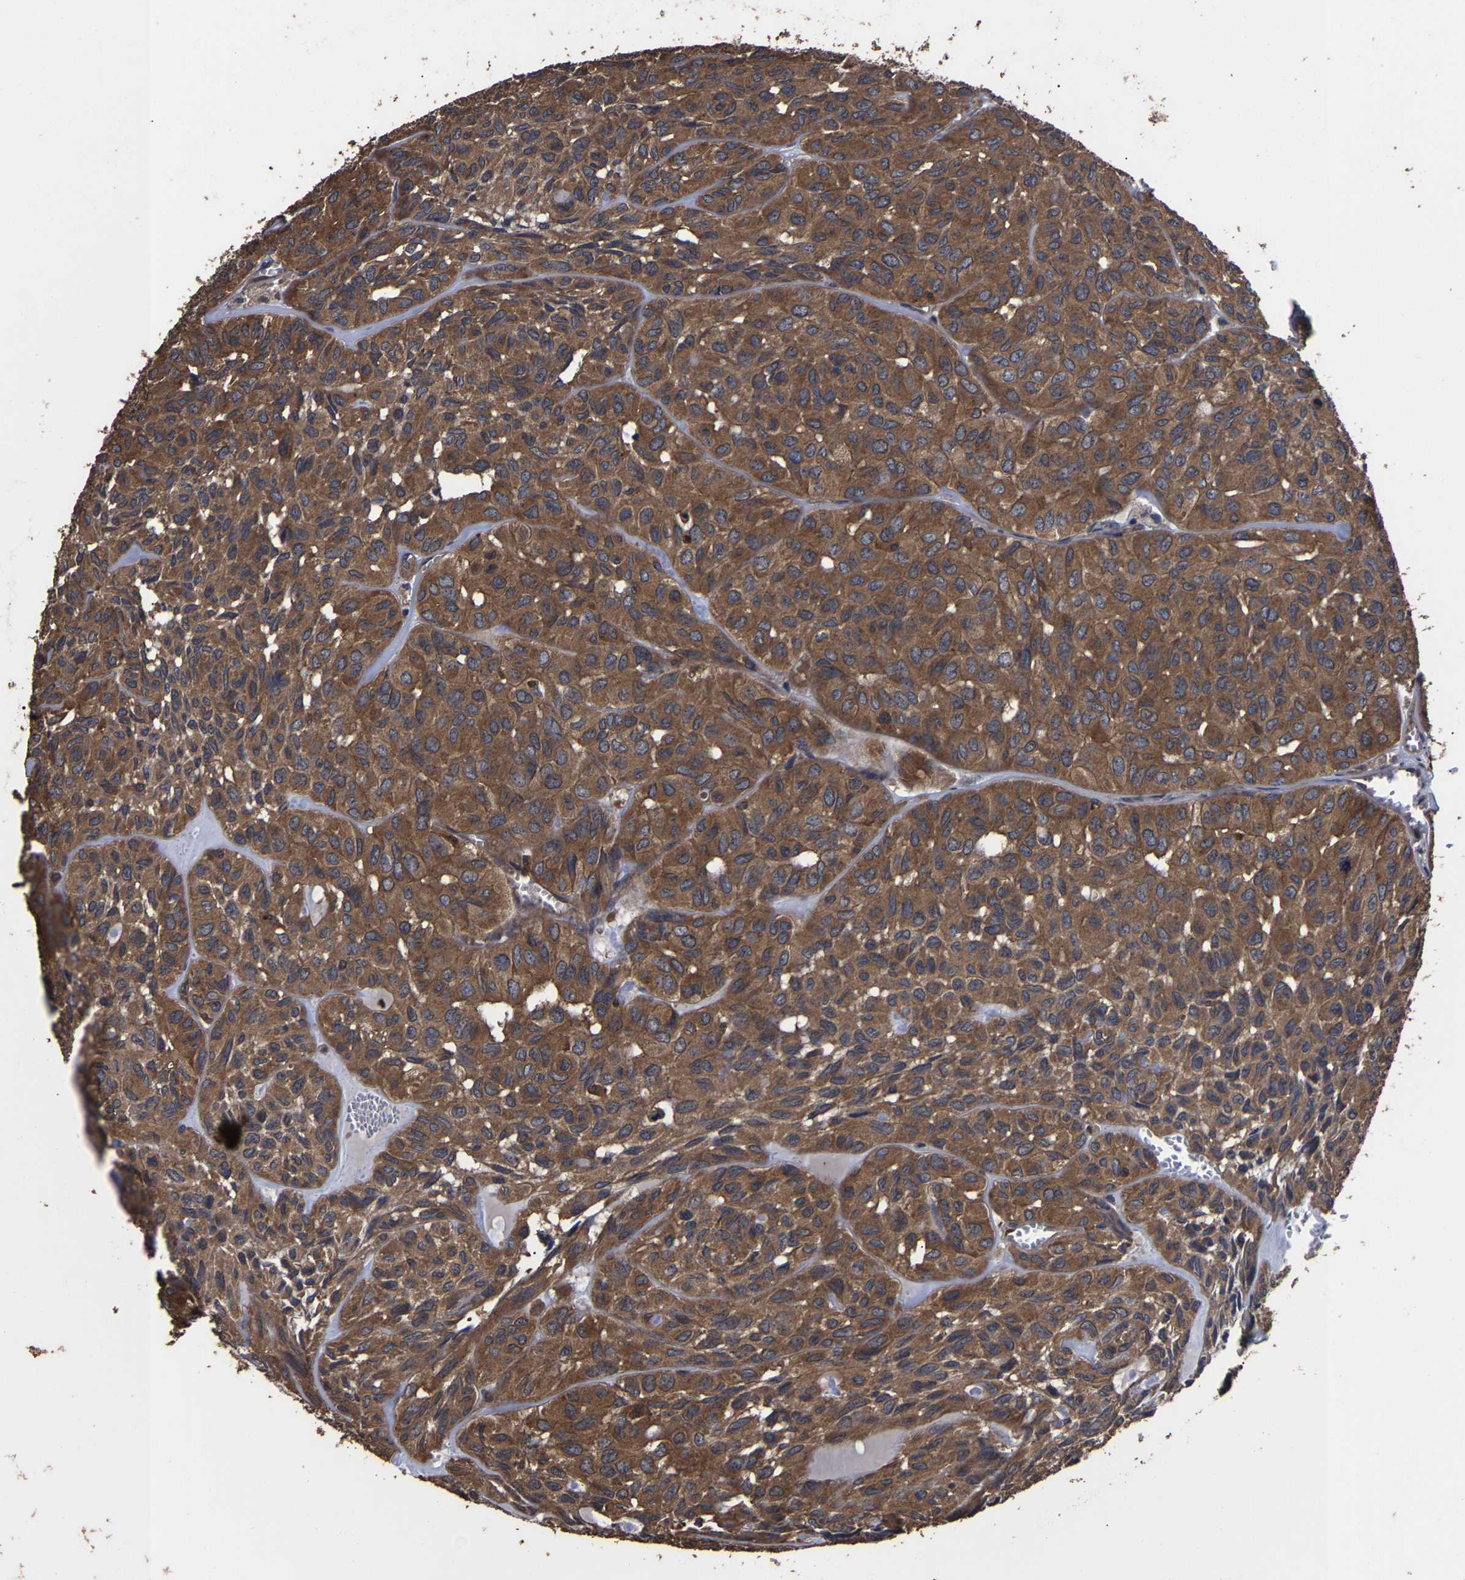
{"staining": {"intensity": "moderate", "quantity": ">75%", "location": "cytoplasmic/membranous"}, "tissue": "head and neck cancer", "cell_type": "Tumor cells", "image_type": "cancer", "snomed": [{"axis": "morphology", "description": "Adenocarcinoma, NOS"}, {"axis": "topography", "description": "Salivary gland, NOS"}, {"axis": "topography", "description": "Head-Neck"}], "caption": "A brown stain labels moderate cytoplasmic/membranous positivity of a protein in human head and neck adenocarcinoma tumor cells. (DAB IHC, brown staining for protein, blue staining for nuclei).", "gene": "ITCH", "patient": {"sex": "female", "age": 76}}